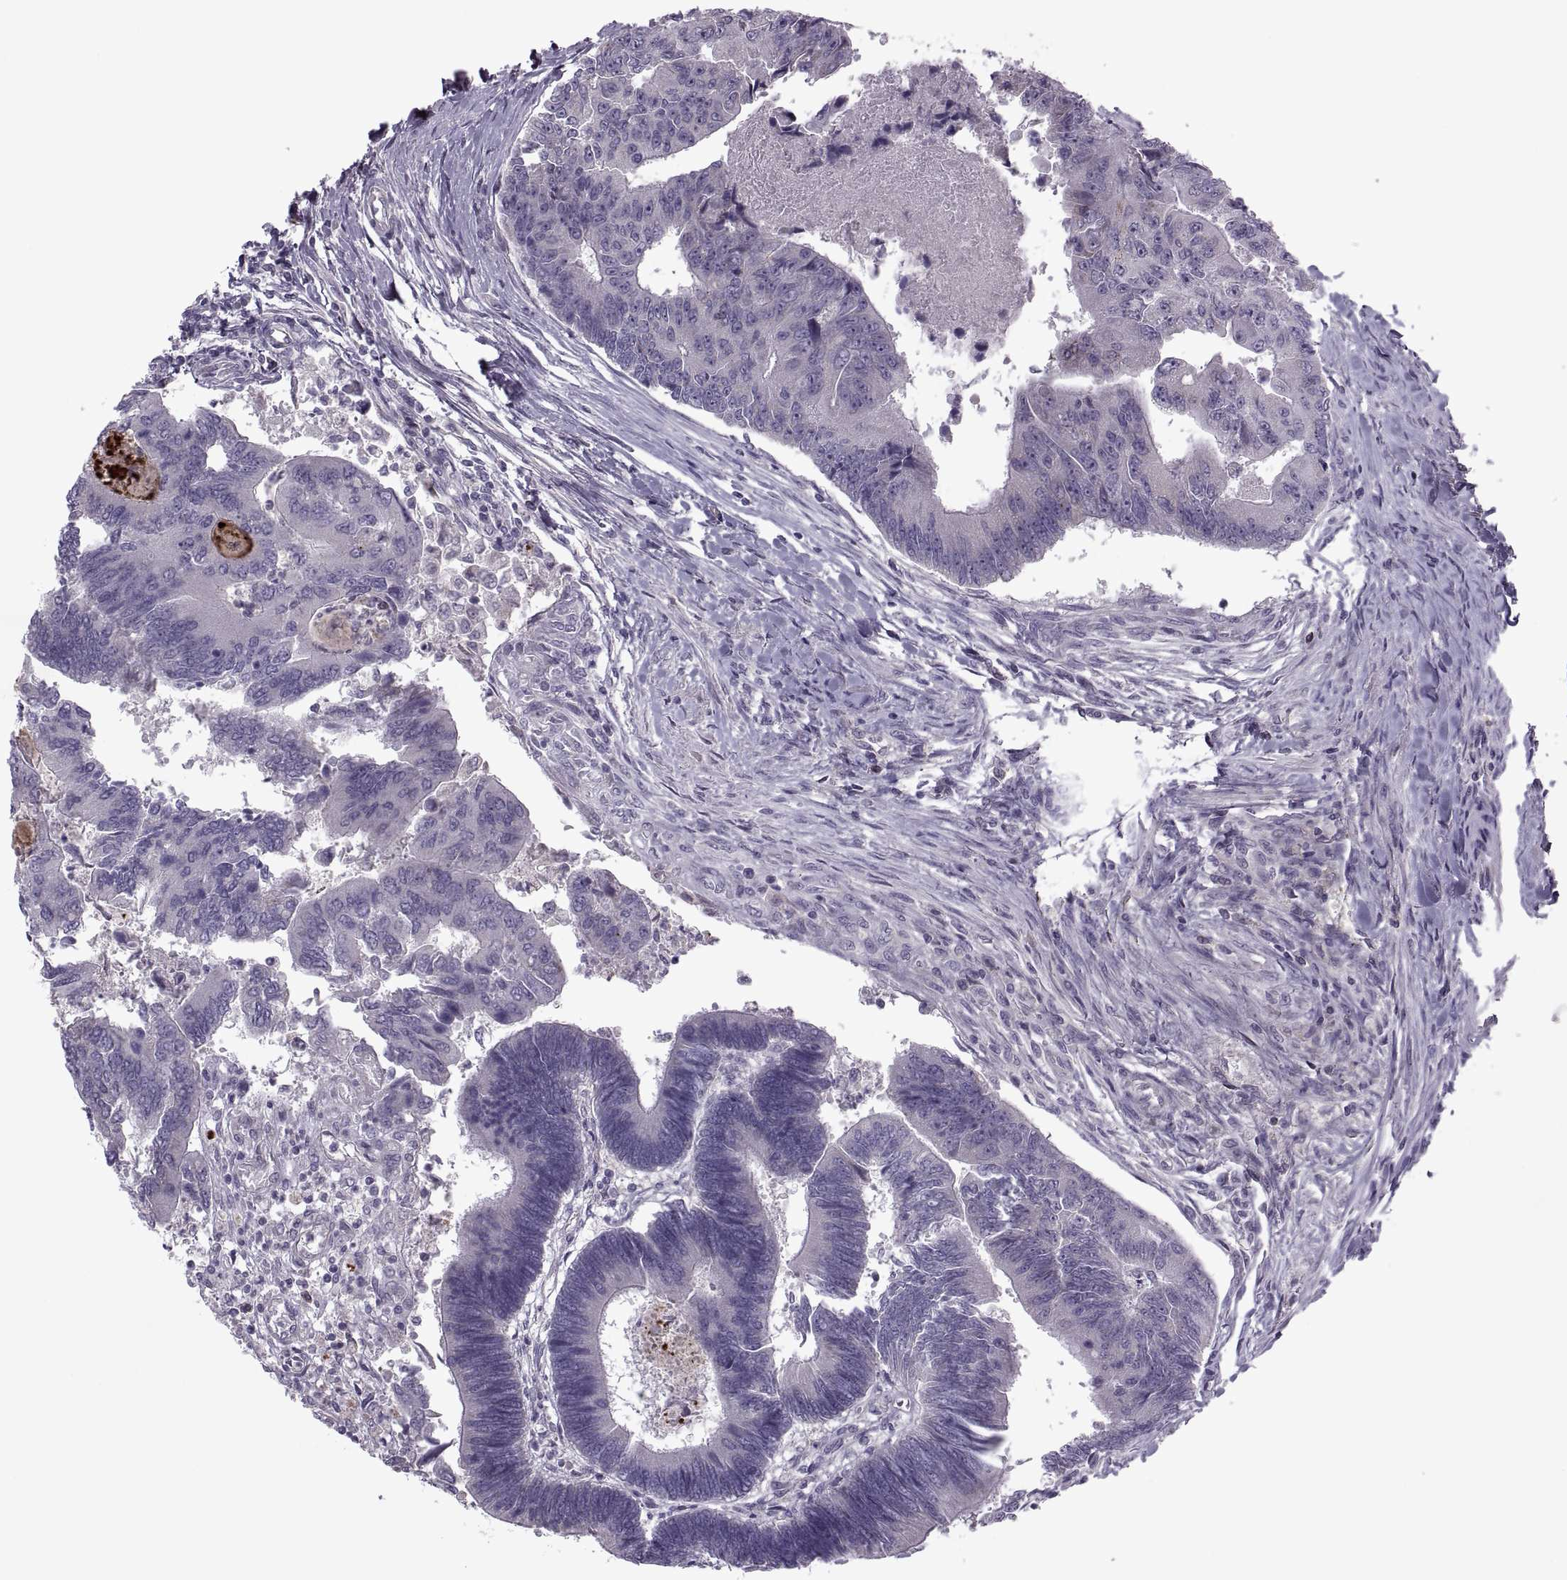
{"staining": {"intensity": "negative", "quantity": "none", "location": "none"}, "tissue": "colorectal cancer", "cell_type": "Tumor cells", "image_type": "cancer", "snomed": [{"axis": "morphology", "description": "Adenocarcinoma, NOS"}, {"axis": "topography", "description": "Colon"}], "caption": "High power microscopy micrograph of an immunohistochemistry (IHC) photomicrograph of adenocarcinoma (colorectal), revealing no significant expression in tumor cells. (DAB (3,3'-diaminobenzidine) IHC, high magnification).", "gene": "ODF3", "patient": {"sex": "female", "age": 67}}